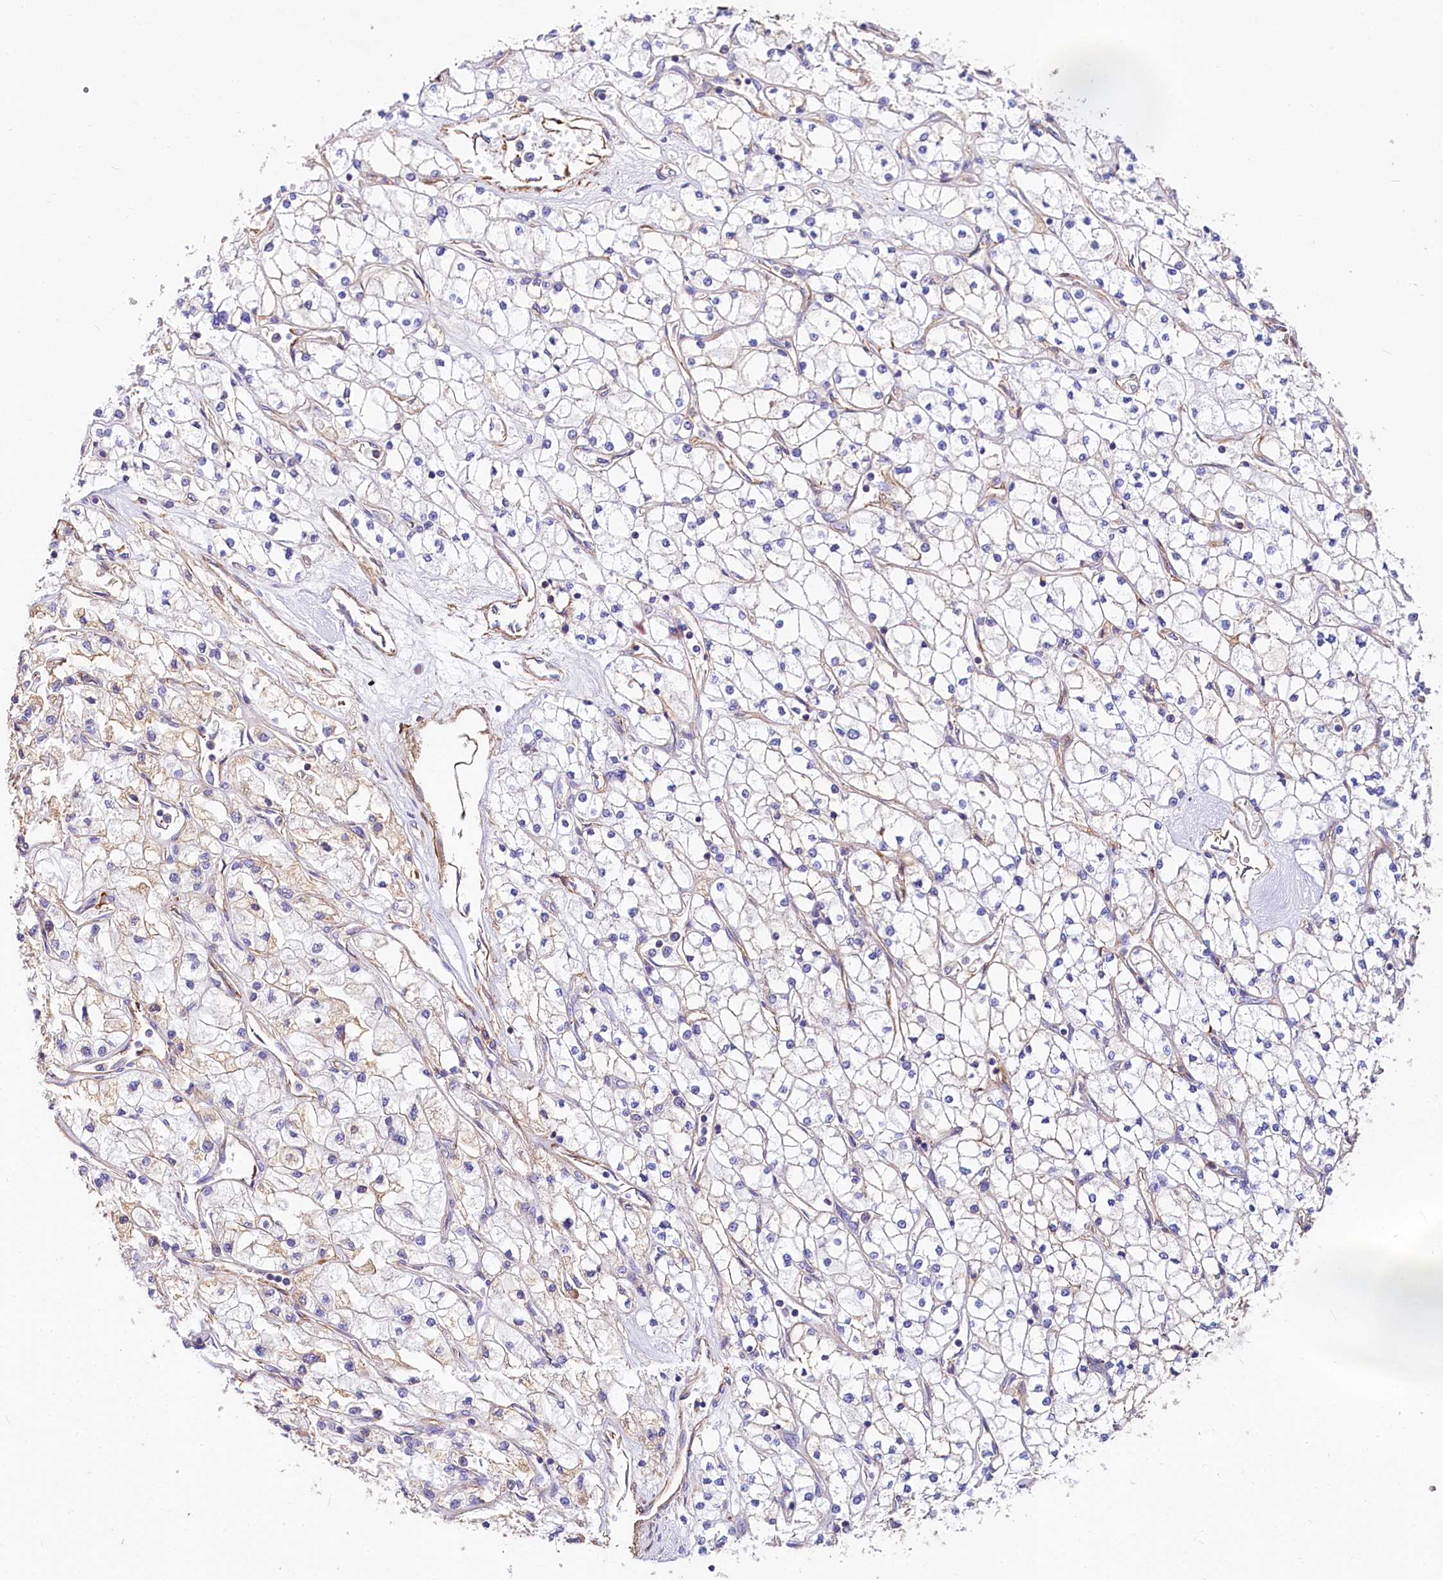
{"staining": {"intensity": "weak", "quantity": "<25%", "location": "cytoplasmic/membranous"}, "tissue": "renal cancer", "cell_type": "Tumor cells", "image_type": "cancer", "snomed": [{"axis": "morphology", "description": "Adenocarcinoma, NOS"}, {"axis": "topography", "description": "Kidney"}], "caption": "Tumor cells are negative for protein expression in human renal cancer (adenocarcinoma).", "gene": "FCHSD2", "patient": {"sex": "male", "age": 80}}